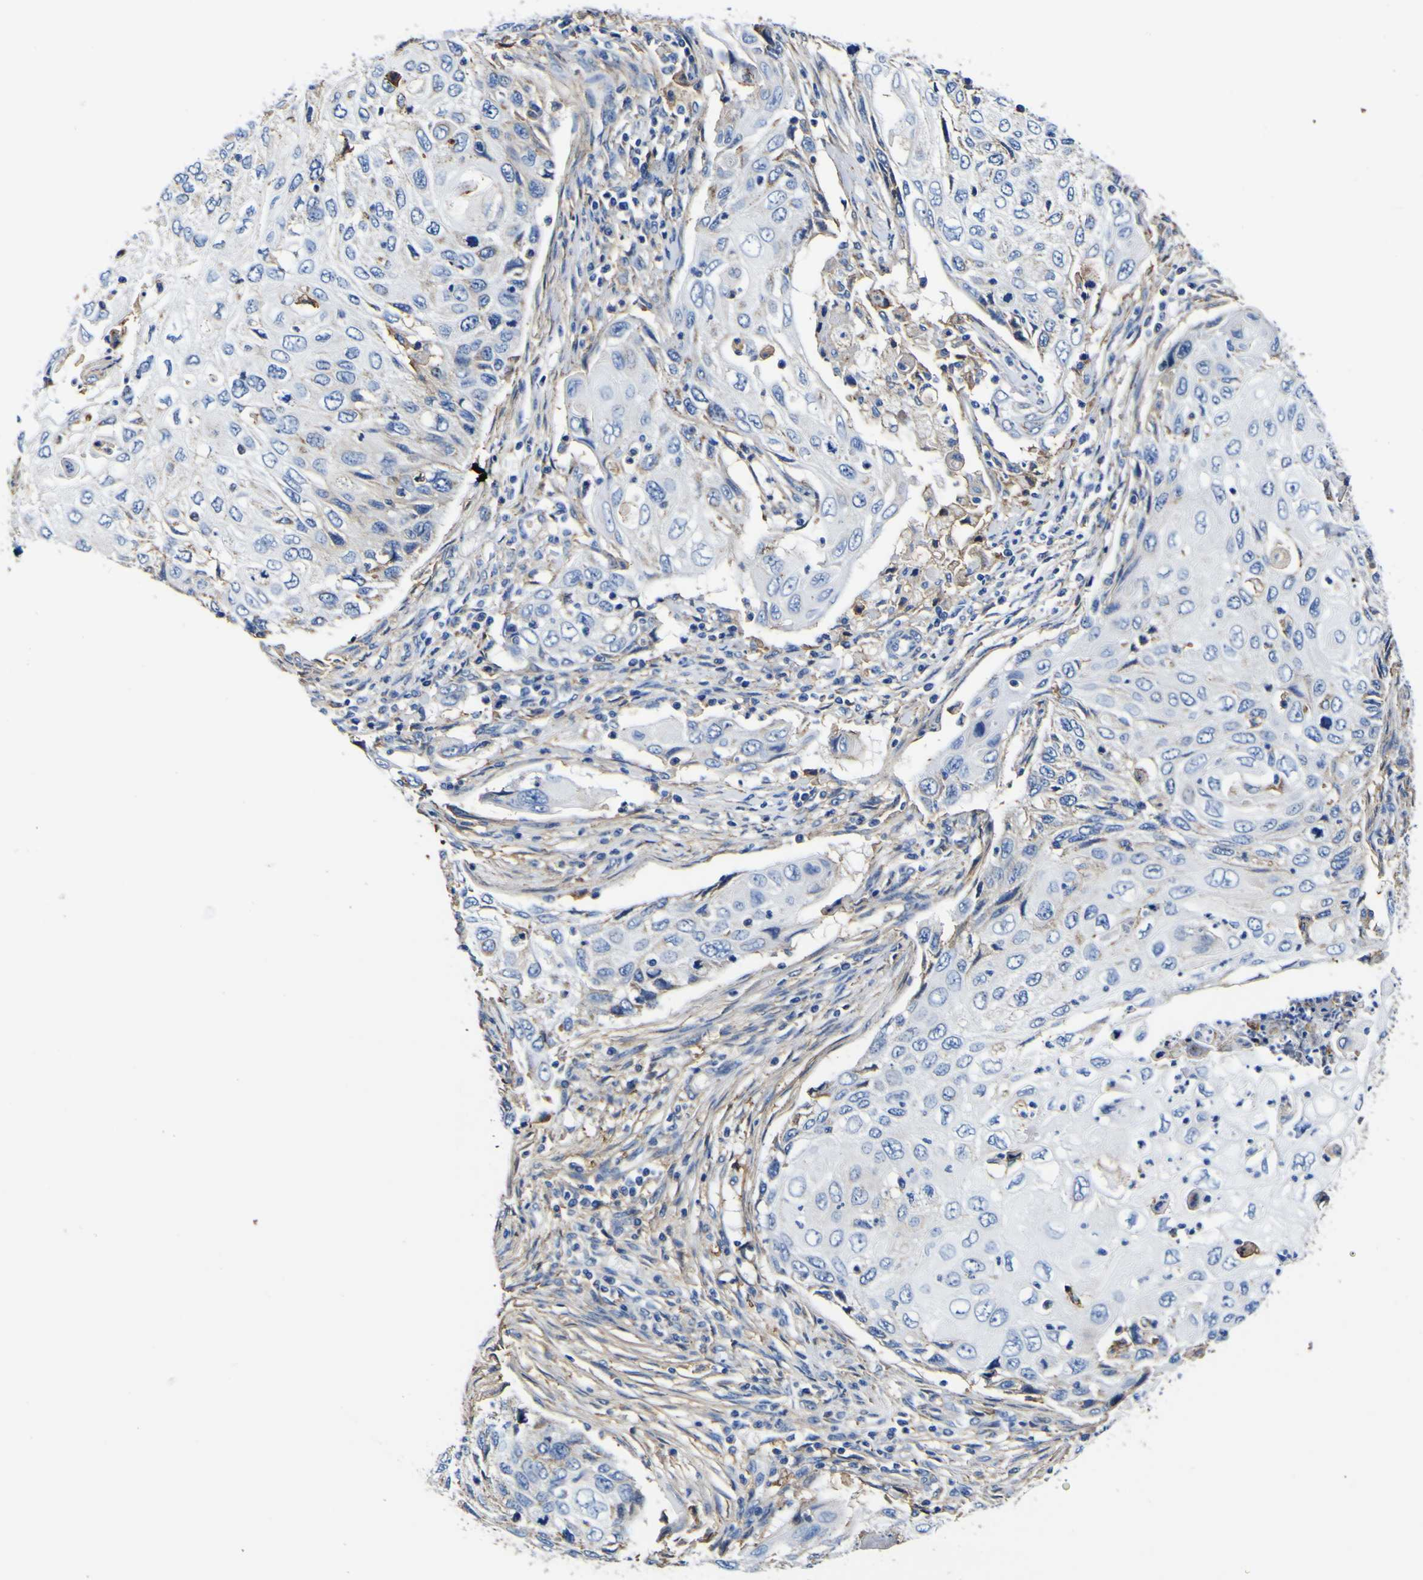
{"staining": {"intensity": "moderate", "quantity": "<25%", "location": "cytoplasmic/membranous"}, "tissue": "cervical cancer", "cell_type": "Tumor cells", "image_type": "cancer", "snomed": [{"axis": "morphology", "description": "Squamous cell carcinoma, NOS"}, {"axis": "topography", "description": "Cervix"}], "caption": "A high-resolution photomicrograph shows IHC staining of squamous cell carcinoma (cervical), which exhibits moderate cytoplasmic/membranous staining in about <25% of tumor cells.", "gene": "PXDN", "patient": {"sex": "female", "age": 70}}